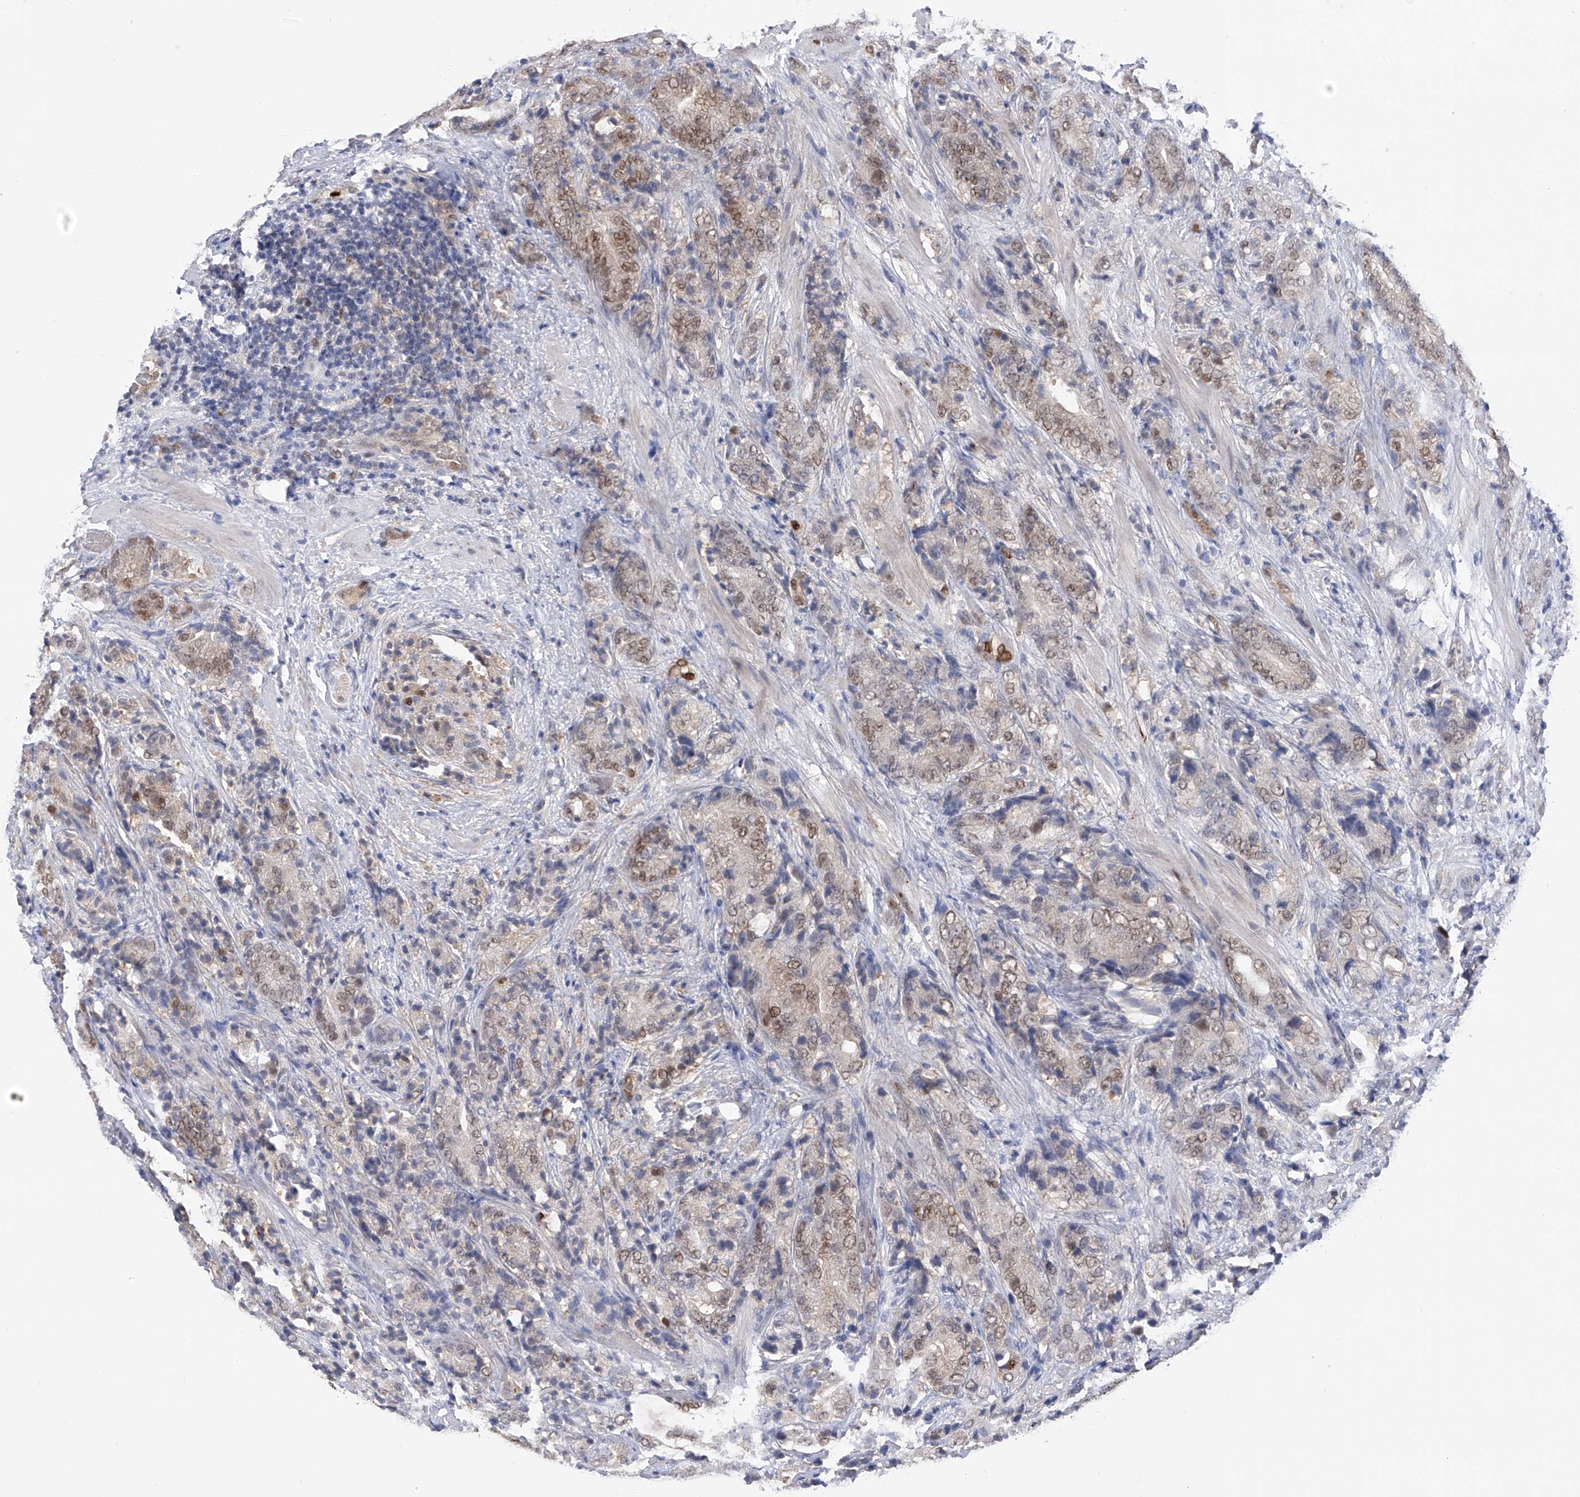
{"staining": {"intensity": "moderate", "quantity": "25%-75%", "location": "cytoplasmic/membranous,nuclear"}, "tissue": "prostate cancer", "cell_type": "Tumor cells", "image_type": "cancer", "snomed": [{"axis": "morphology", "description": "Adenocarcinoma, High grade"}, {"axis": "topography", "description": "Prostate"}], "caption": "Brown immunohistochemical staining in prostate cancer exhibits moderate cytoplasmic/membranous and nuclear staining in about 25%-75% of tumor cells. (brown staining indicates protein expression, while blue staining denotes nuclei).", "gene": "PHF20", "patient": {"sex": "male", "age": 57}}